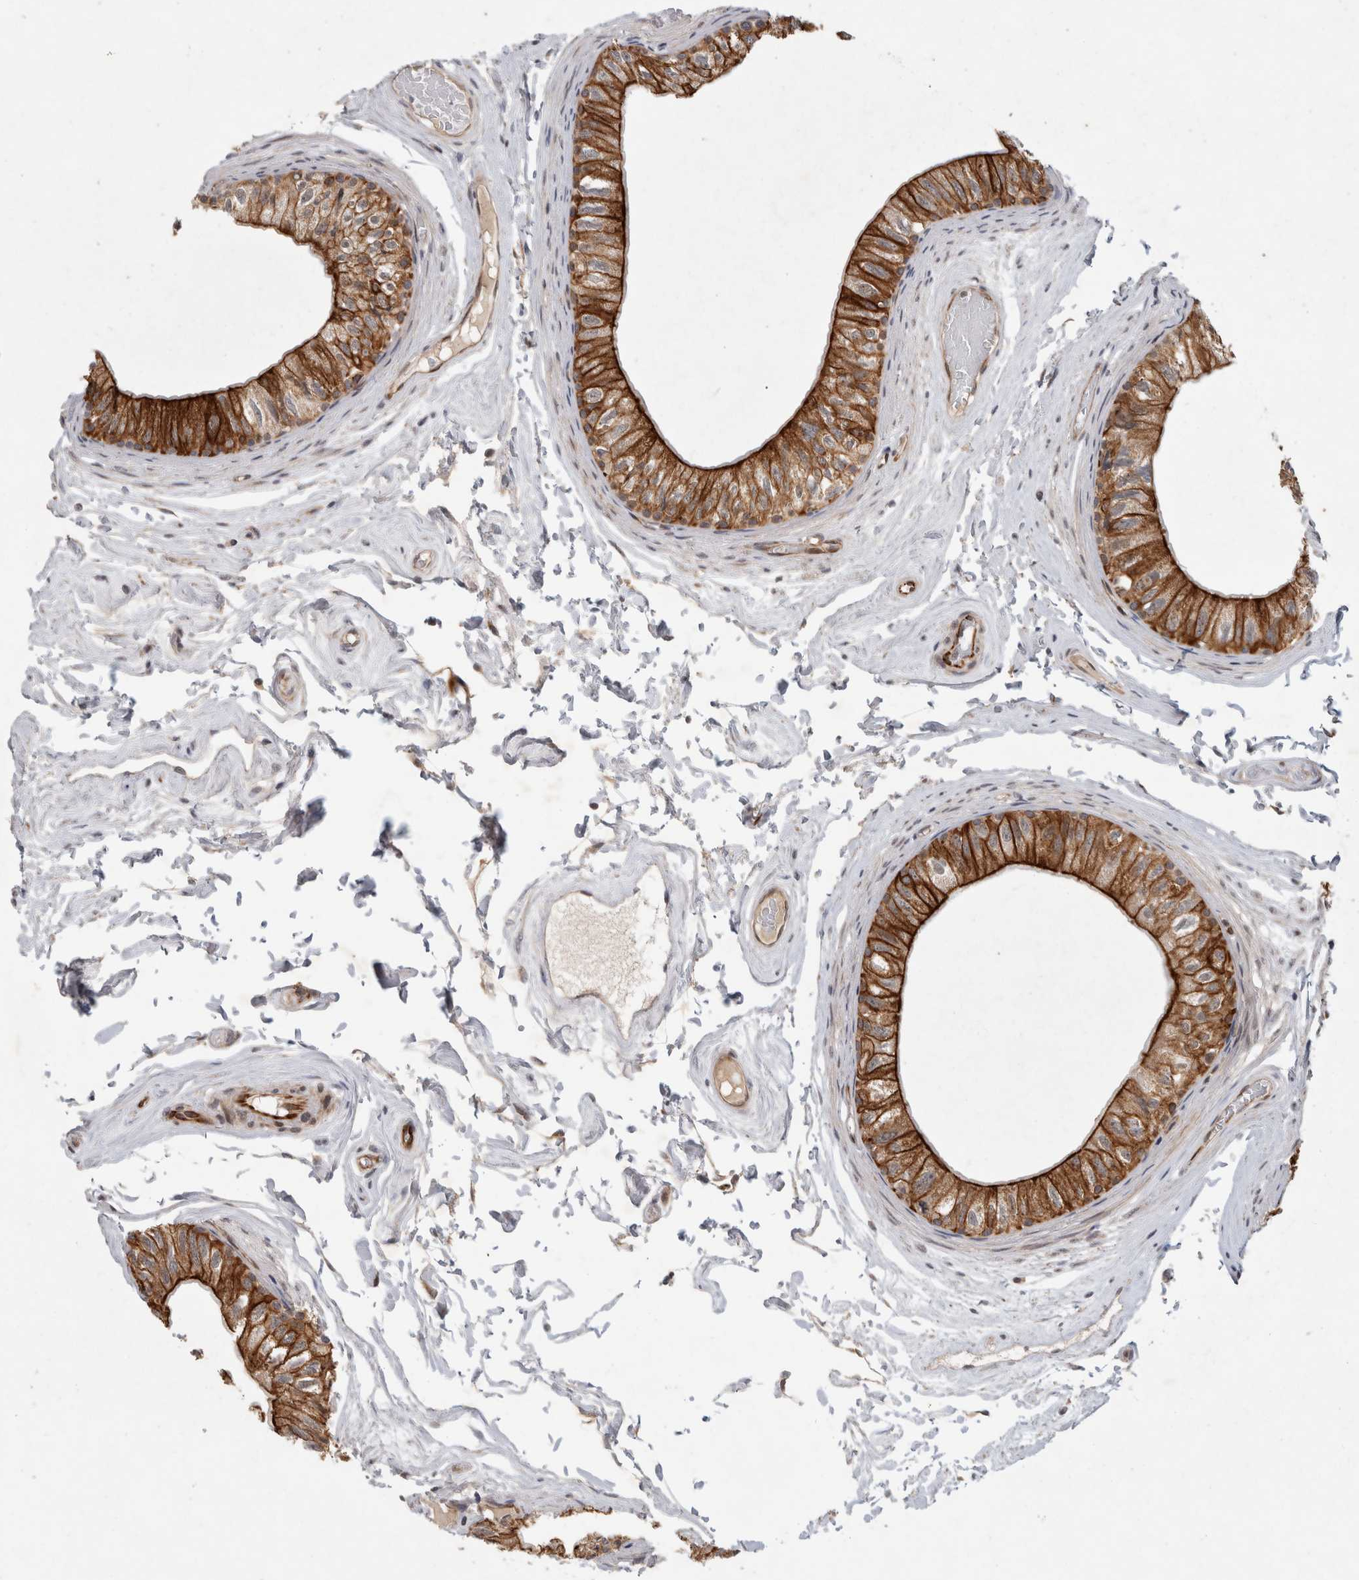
{"staining": {"intensity": "strong", "quantity": ">75%", "location": "cytoplasmic/membranous"}, "tissue": "epididymis", "cell_type": "Glandular cells", "image_type": "normal", "snomed": [{"axis": "morphology", "description": "Normal tissue, NOS"}, {"axis": "topography", "description": "Epididymis"}], "caption": "Protein staining reveals strong cytoplasmic/membranous staining in about >75% of glandular cells in unremarkable epididymis.", "gene": "CRISPLD1", "patient": {"sex": "male", "age": 79}}